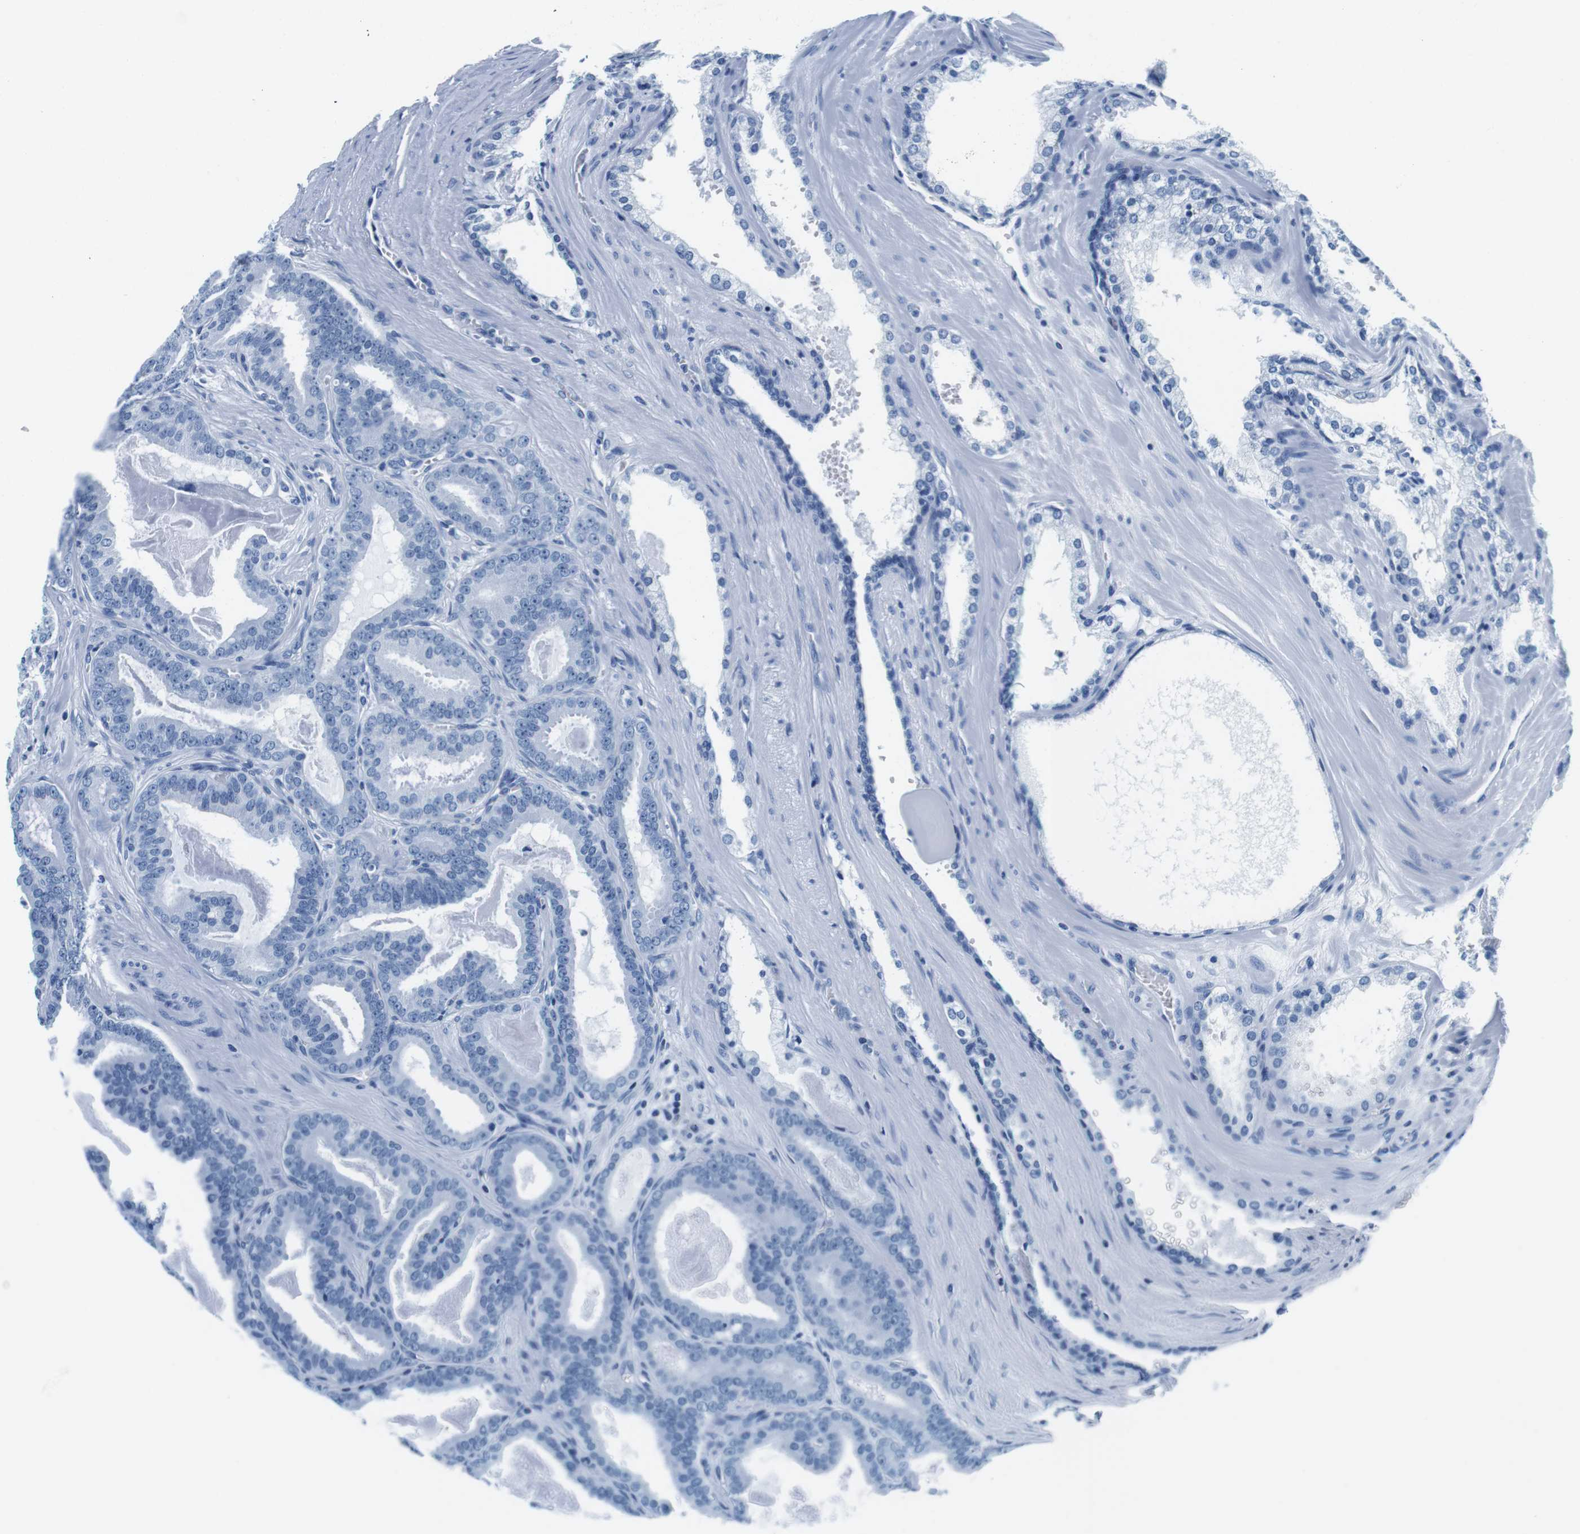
{"staining": {"intensity": "negative", "quantity": "none", "location": "none"}, "tissue": "prostate cancer", "cell_type": "Tumor cells", "image_type": "cancer", "snomed": [{"axis": "morphology", "description": "Adenocarcinoma, High grade"}, {"axis": "topography", "description": "Prostate"}], "caption": "Adenocarcinoma (high-grade) (prostate) was stained to show a protein in brown. There is no significant expression in tumor cells.", "gene": "ELANE", "patient": {"sex": "male", "age": 60}}